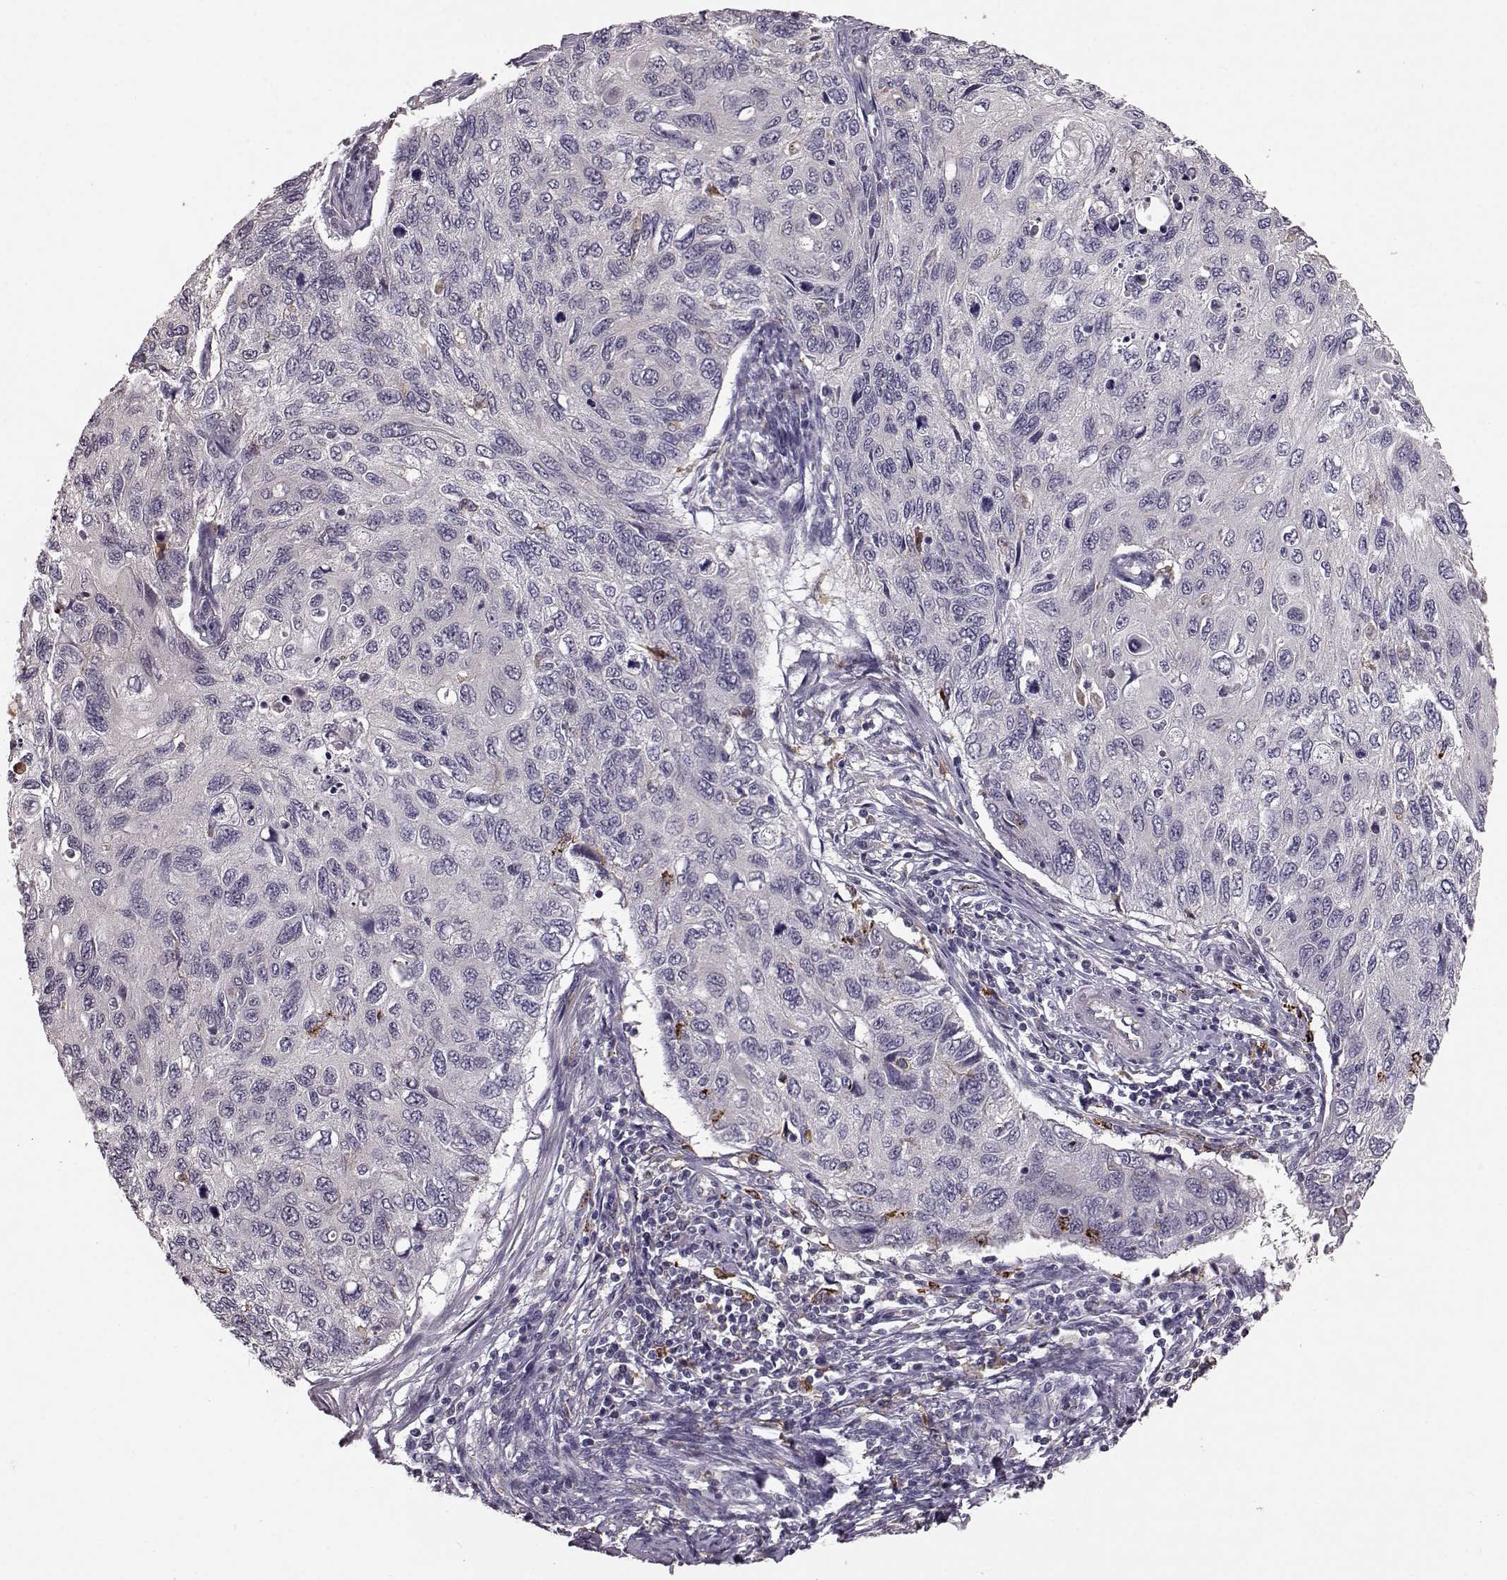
{"staining": {"intensity": "negative", "quantity": "none", "location": "none"}, "tissue": "cervical cancer", "cell_type": "Tumor cells", "image_type": "cancer", "snomed": [{"axis": "morphology", "description": "Squamous cell carcinoma, NOS"}, {"axis": "topography", "description": "Cervix"}], "caption": "Tumor cells show no significant expression in cervical squamous cell carcinoma.", "gene": "CCNF", "patient": {"sex": "female", "age": 70}}